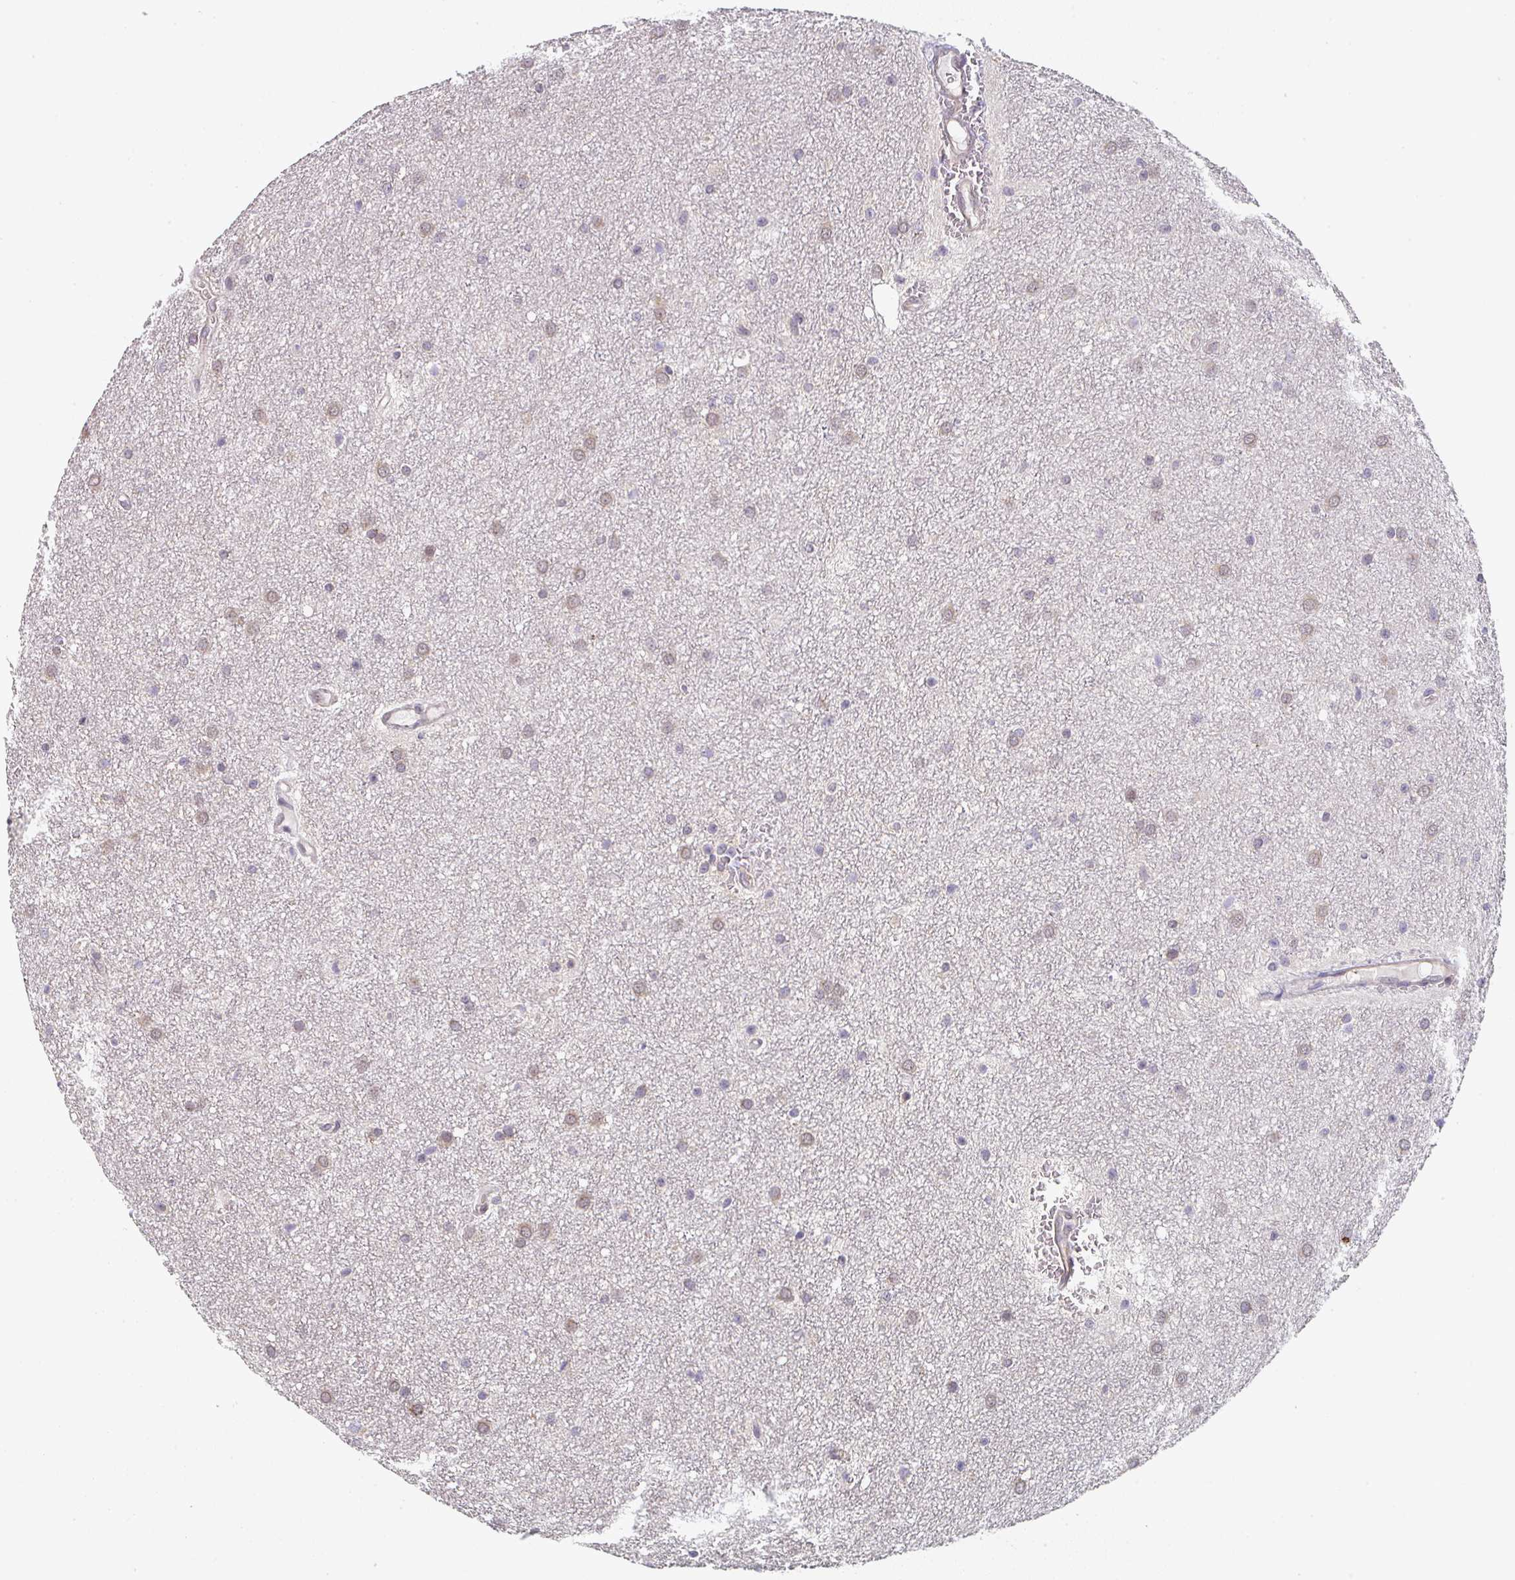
{"staining": {"intensity": "weak", "quantity": "<25%", "location": "cytoplasmic/membranous"}, "tissue": "glioma", "cell_type": "Tumor cells", "image_type": "cancer", "snomed": [{"axis": "morphology", "description": "Glioma, malignant, Low grade"}, {"axis": "topography", "description": "Cerebellum"}], "caption": "This image is of low-grade glioma (malignant) stained with immunohistochemistry (IHC) to label a protein in brown with the nuclei are counter-stained blue. There is no expression in tumor cells.", "gene": "RANGRF", "patient": {"sex": "female", "age": 5}}